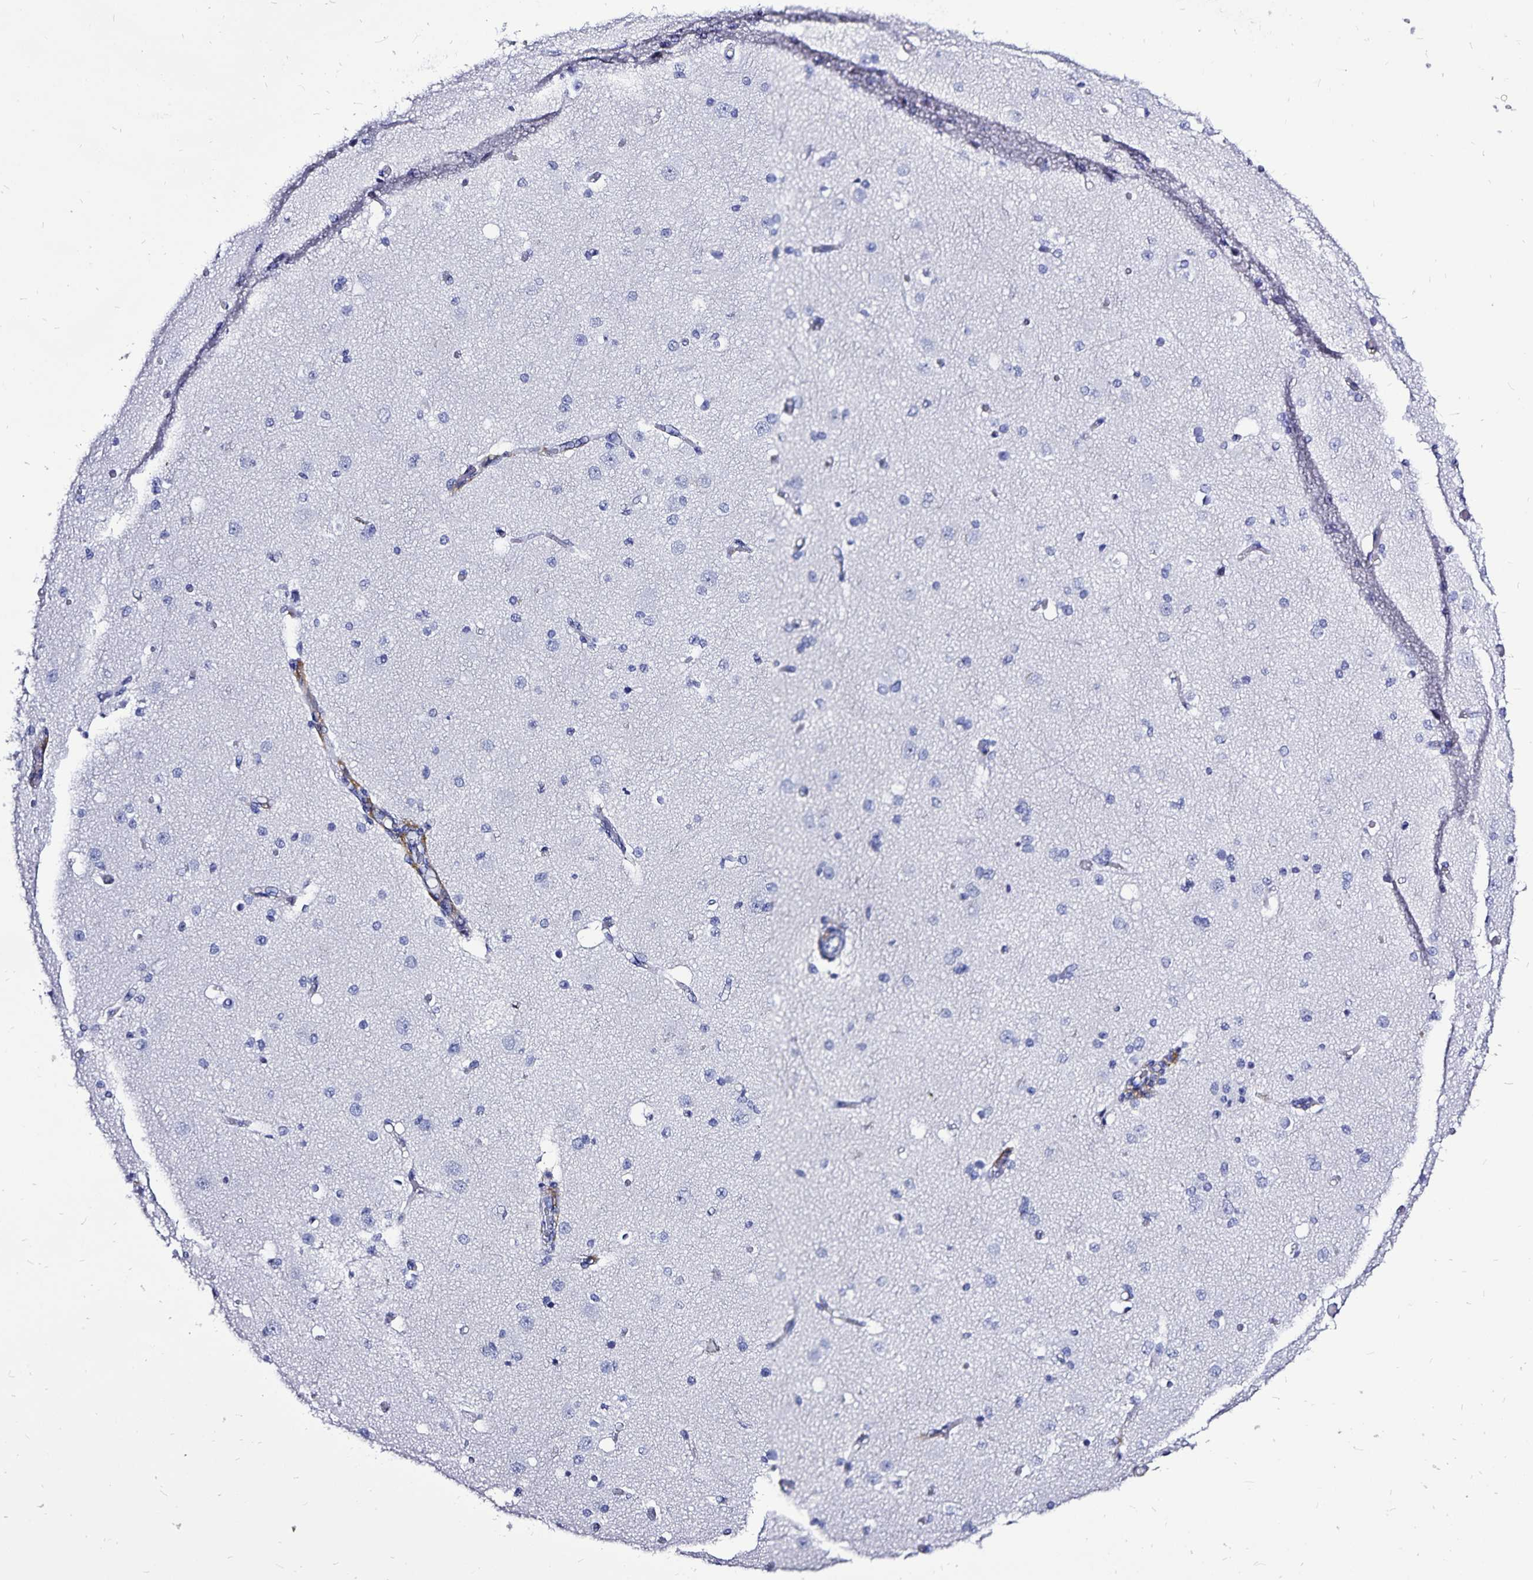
{"staining": {"intensity": "moderate", "quantity": "<25%", "location": "cytoplasmic/membranous"}, "tissue": "cerebral cortex", "cell_type": "Endothelial cells", "image_type": "normal", "snomed": [{"axis": "morphology", "description": "Normal tissue, NOS"}, {"axis": "morphology", "description": "Inflammation, NOS"}, {"axis": "topography", "description": "Cerebral cortex"}], "caption": "An immunohistochemistry histopathology image of unremarkable tissue is shown. Protein staining in brown labels moderate cytoplasmic/membranous positivity in cerebral cortex within endothelial cells.", "gene": "PLAC1", "patient": {"sex": "male", "age": 6}}